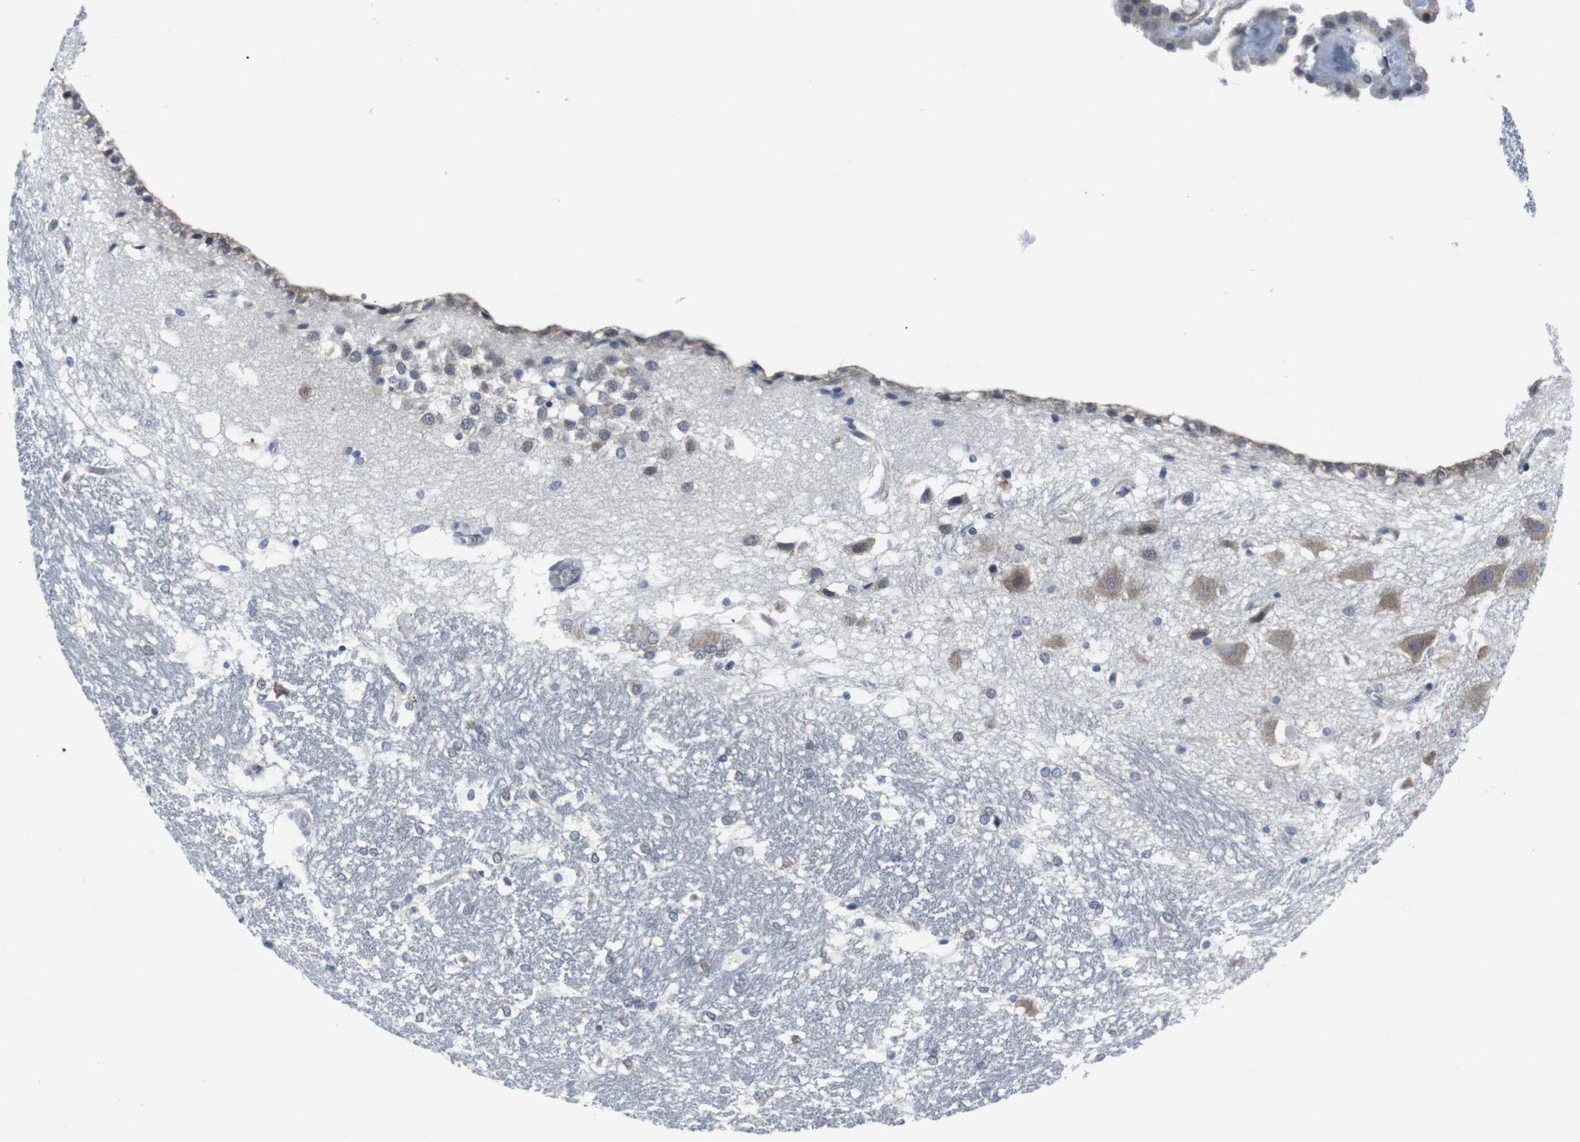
{"staining": {"intensity": "moderate", "quantity": "<25%", "location": "cytoplasmic/membranous"}, "tissue": "hippocampus", "cell_type": "Glial cells", "image_type": "normal", "snomed": [{"axis": "morphology", "description": "Normal tissue, NOS"}, {"axis": "topography", "description": "Hippocampus"}], "caption": "An image showing moderate cytoplasmic/membranous staining in approximately <25% of glial cells in normal hippocampus, as visualized by brown immunohistochemical staining.", "gene": "GEMIN2", "patient": {"sex": "female", "age": 19}}